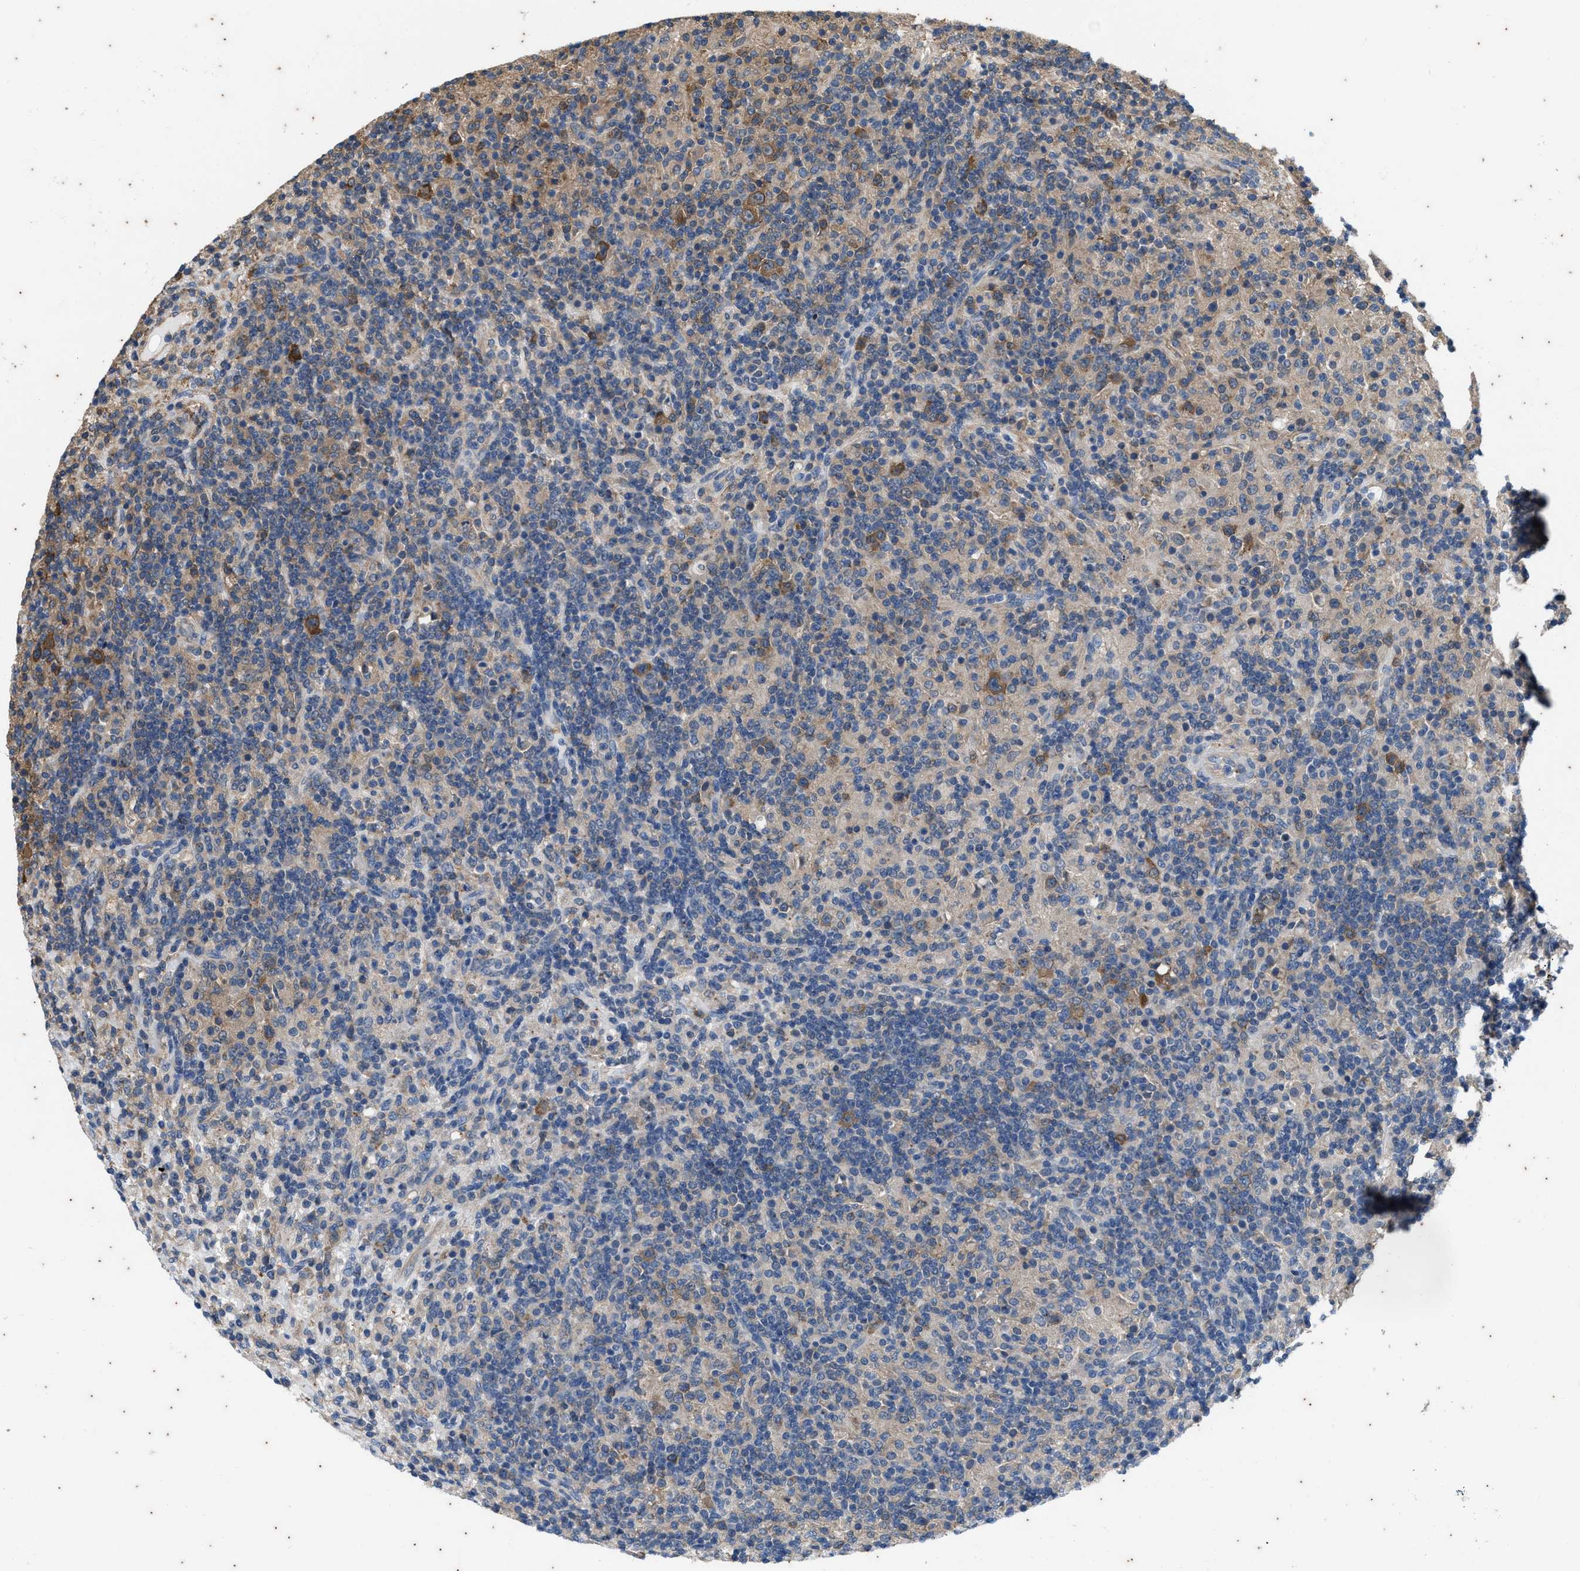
{"staining": {"intensity": "moderate", "quantity": ">75%", "location": "cytoplasmic/membranous"}, "tissue": "lymphoma", "cell_type": "Tumor cells", "image_type": "cancer", "snomed": [{"axis": "morphology", "description": "Hodgkin's disease, NOS"}, {"axis": "topography", "description": "Lymph node"}], "caption": "Protein staining shows moderate cytoplasmic/membranous positivity in approximately >75% of tumor cells in Hodgkin's disease.", "gene": "COX19", "patient": {"sex": "male", "age": 70}}